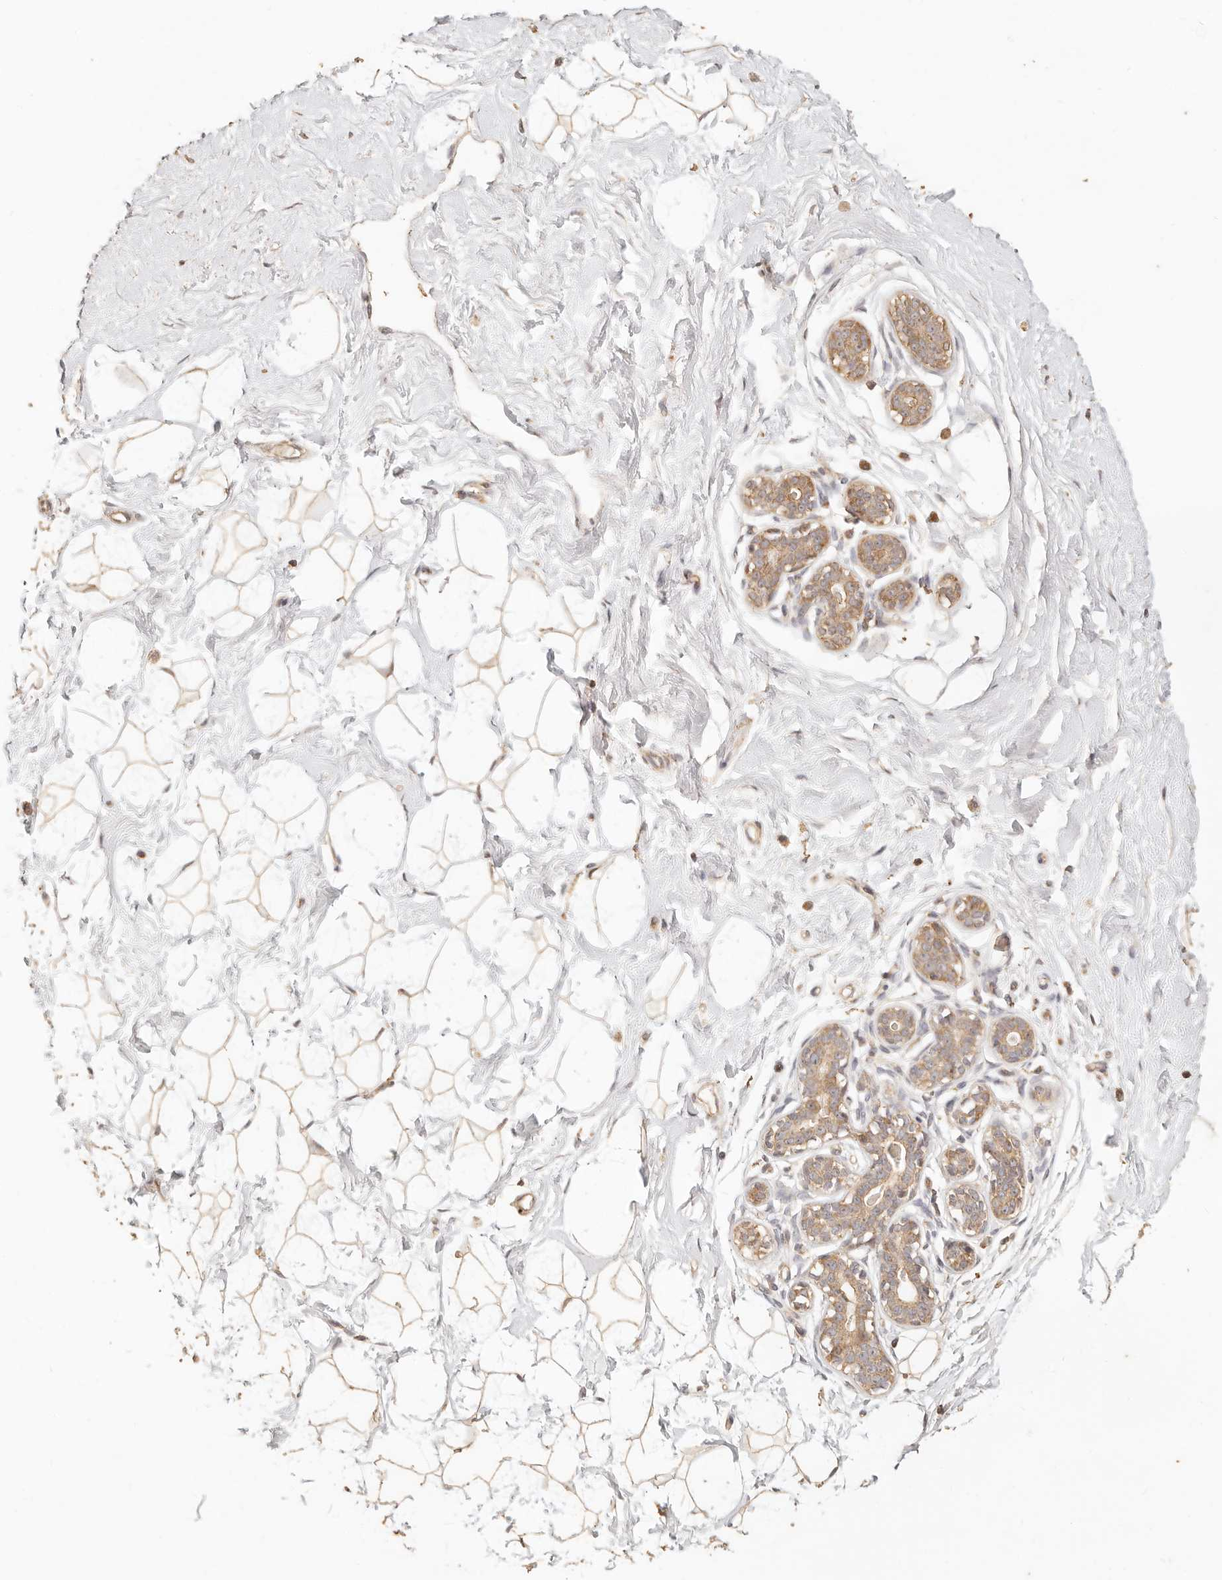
{"staining": {"intensity": "moderate", "quantity": ">75%", "location": "cytoplasmic/membranous"}, "tissue": "breast", "cell_type": "Adipocytes", "image_type": "normal", "snomed": [{"axis": "morphology", "description": "Normal tissue, NOS"}, {"axis": "morphology", "description": "Adenoma, NOS"}, {"axis": "topography", "description": "Breast"}], "caption": "Immunohistochemical staining of benign breast demonstrates moderate cytoplasmic/membranous protein staining in about >75% of adipocytes.", "gene": "PTPN22", "patient": {"sex": "female", "age": 23}}